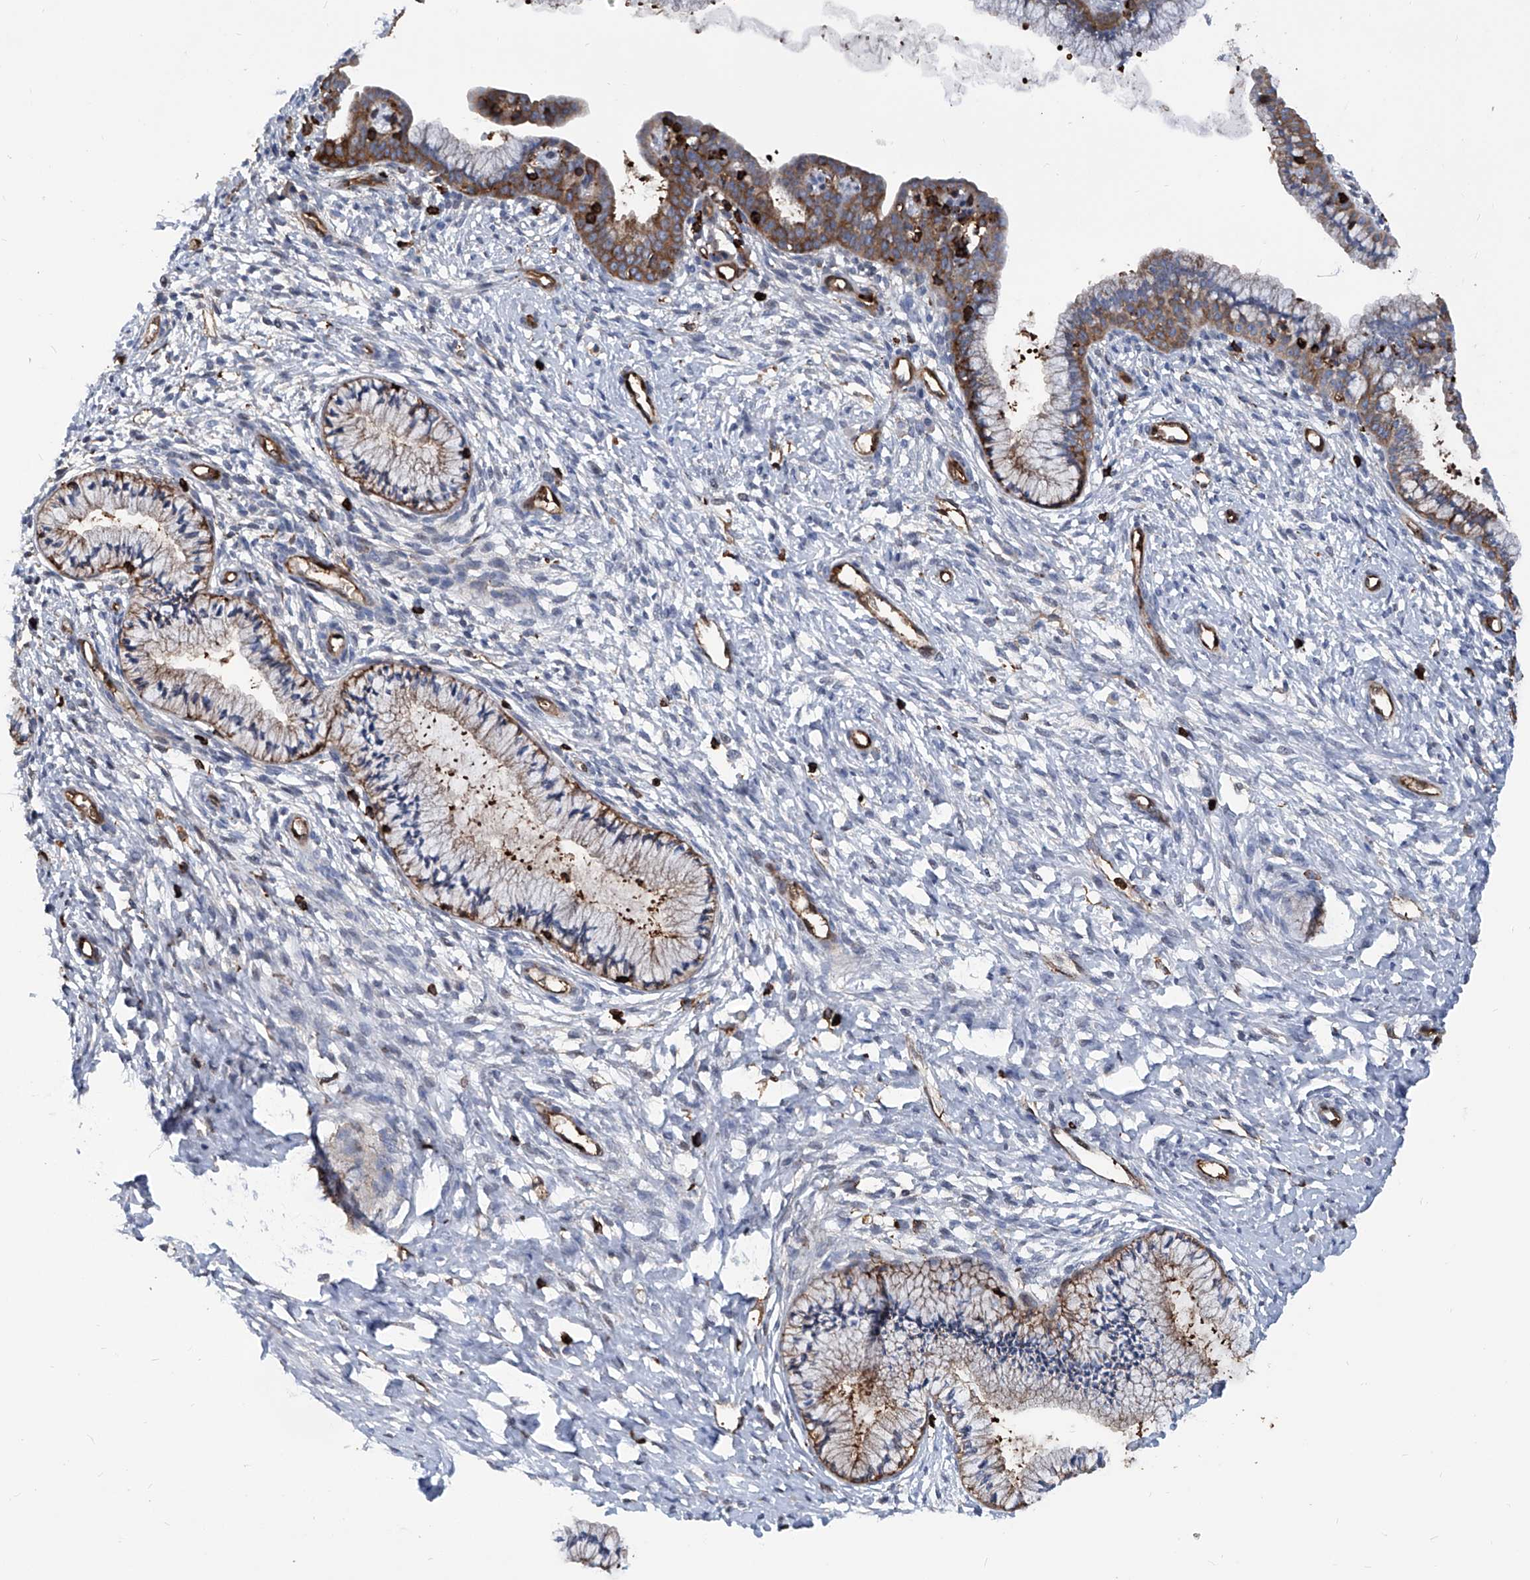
{"staining": {"intensity": "moderate", "quantity": ">75%", "location": "cytoplasmic/membranous"}, "tissue": "cervix", "cell_type": "Glandular cells", "image_type": "normal", "snomed": [{"axis": "morphology", "description": "Normal tissue, NOS"}, {"axis": "topography", "description": "Cervix"}], "caption": "The histopathology image exhibits a brown stain indicating the presence of a protein in the cytoplasmic/membranous of glandular cells in cervix. The staining is performed using DAB brown chromogen to label protein expression. The nuclei are counter-stained blue using hematoxylin.", "gene": "ZNF484", "patient": {"sex": "female", "age": 36}}